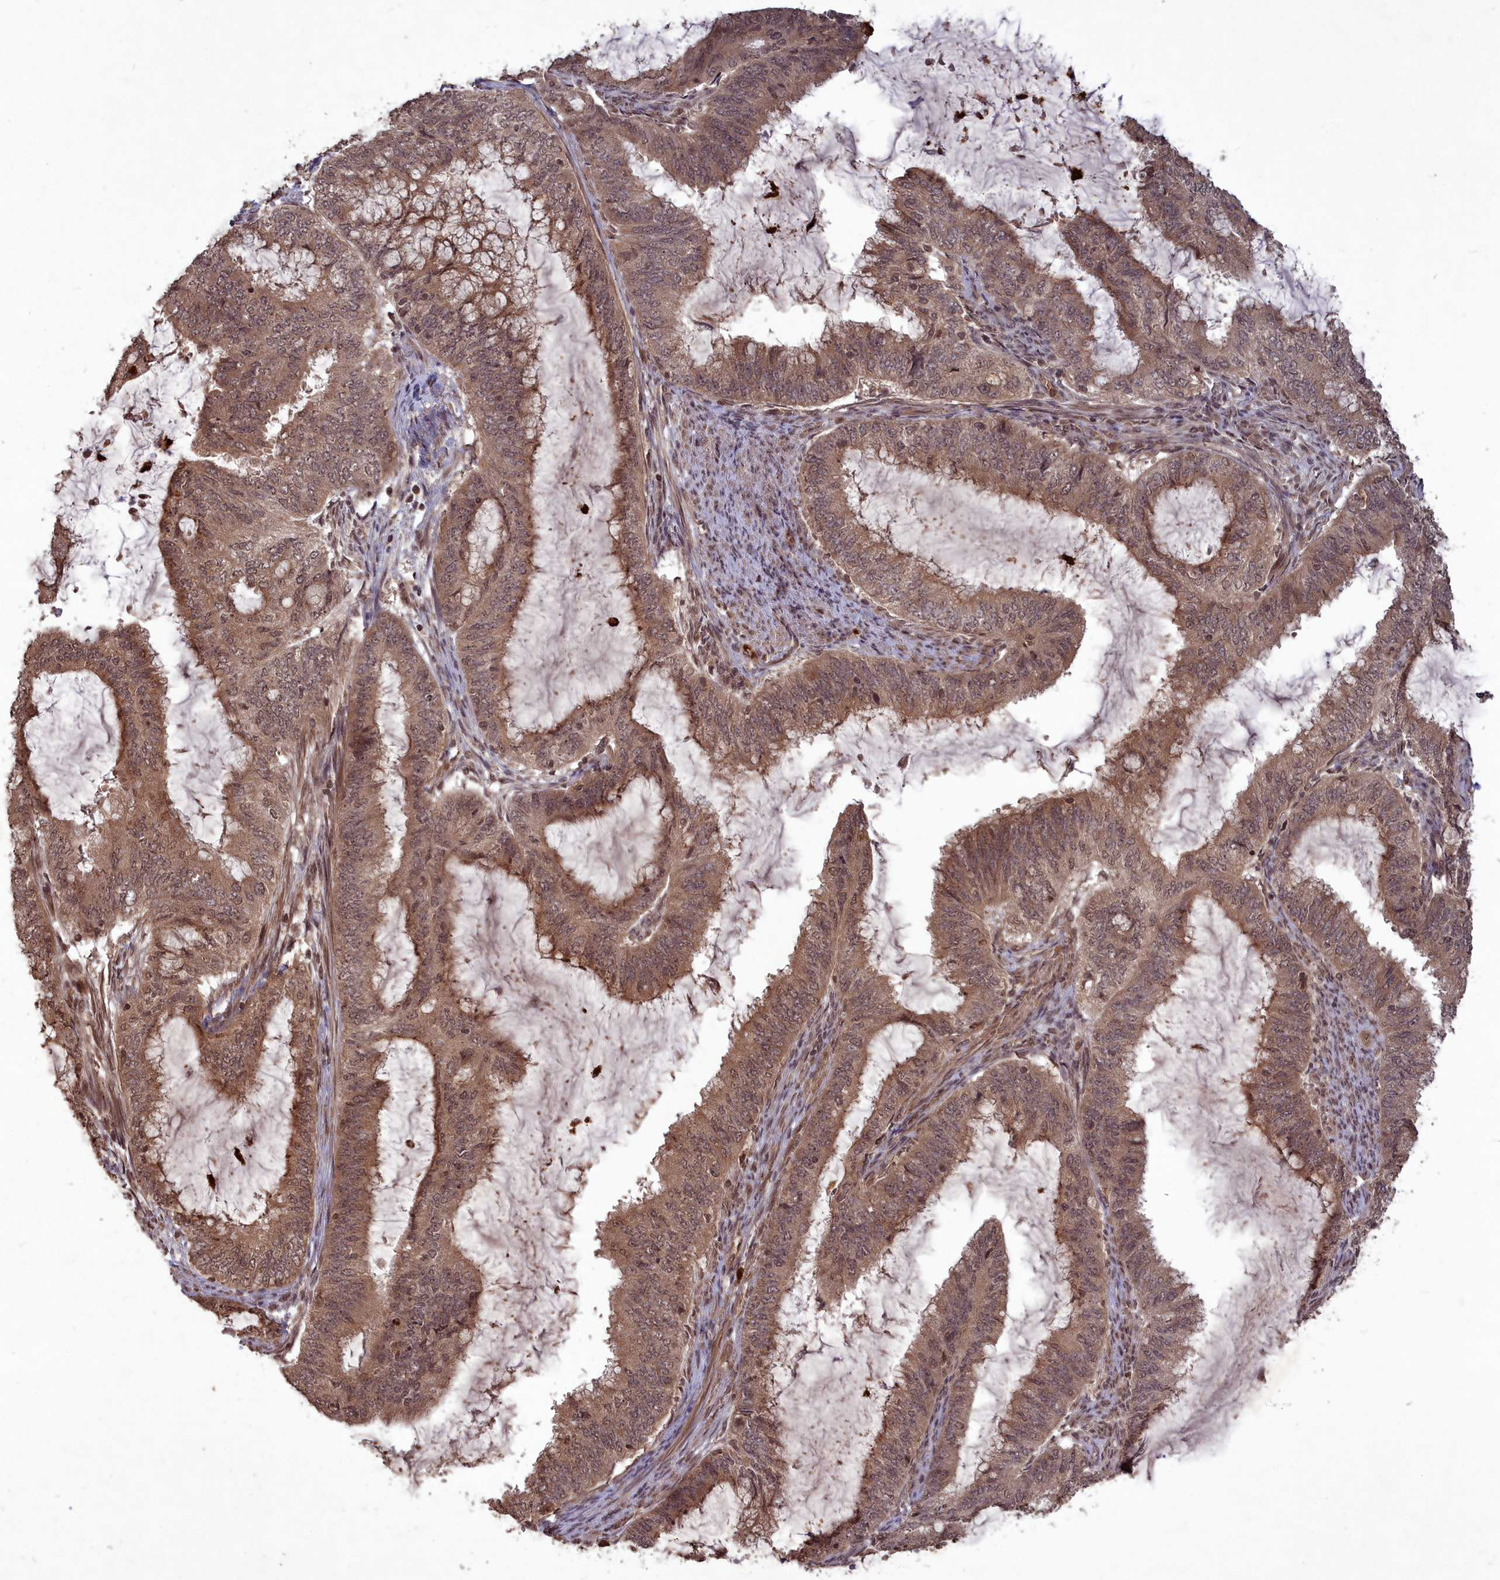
{"staining": {"intensity": "weak", "quantity": ">75%", "location": "cytoplasmic/membranous,nuclear"}, "tissue": "endometrial cancer", "cell_type": "Tumor cells", "image_type": "cancer", "snomed": [{"axis": "morphology", "description": "Adenocarcinoma, NOS"}, {"axis": "topography", "description": "Endometrium"}], "caption": "DAB immunohistochemical staining of human endometrial cancer (adenocarcinoma) reveals weak cytoplasmic/membranous and nuclear protein positivity in approximately >75% of tumor cells.", "gene": "SRMS", "patient": {"sex": "female", "age": 51}}